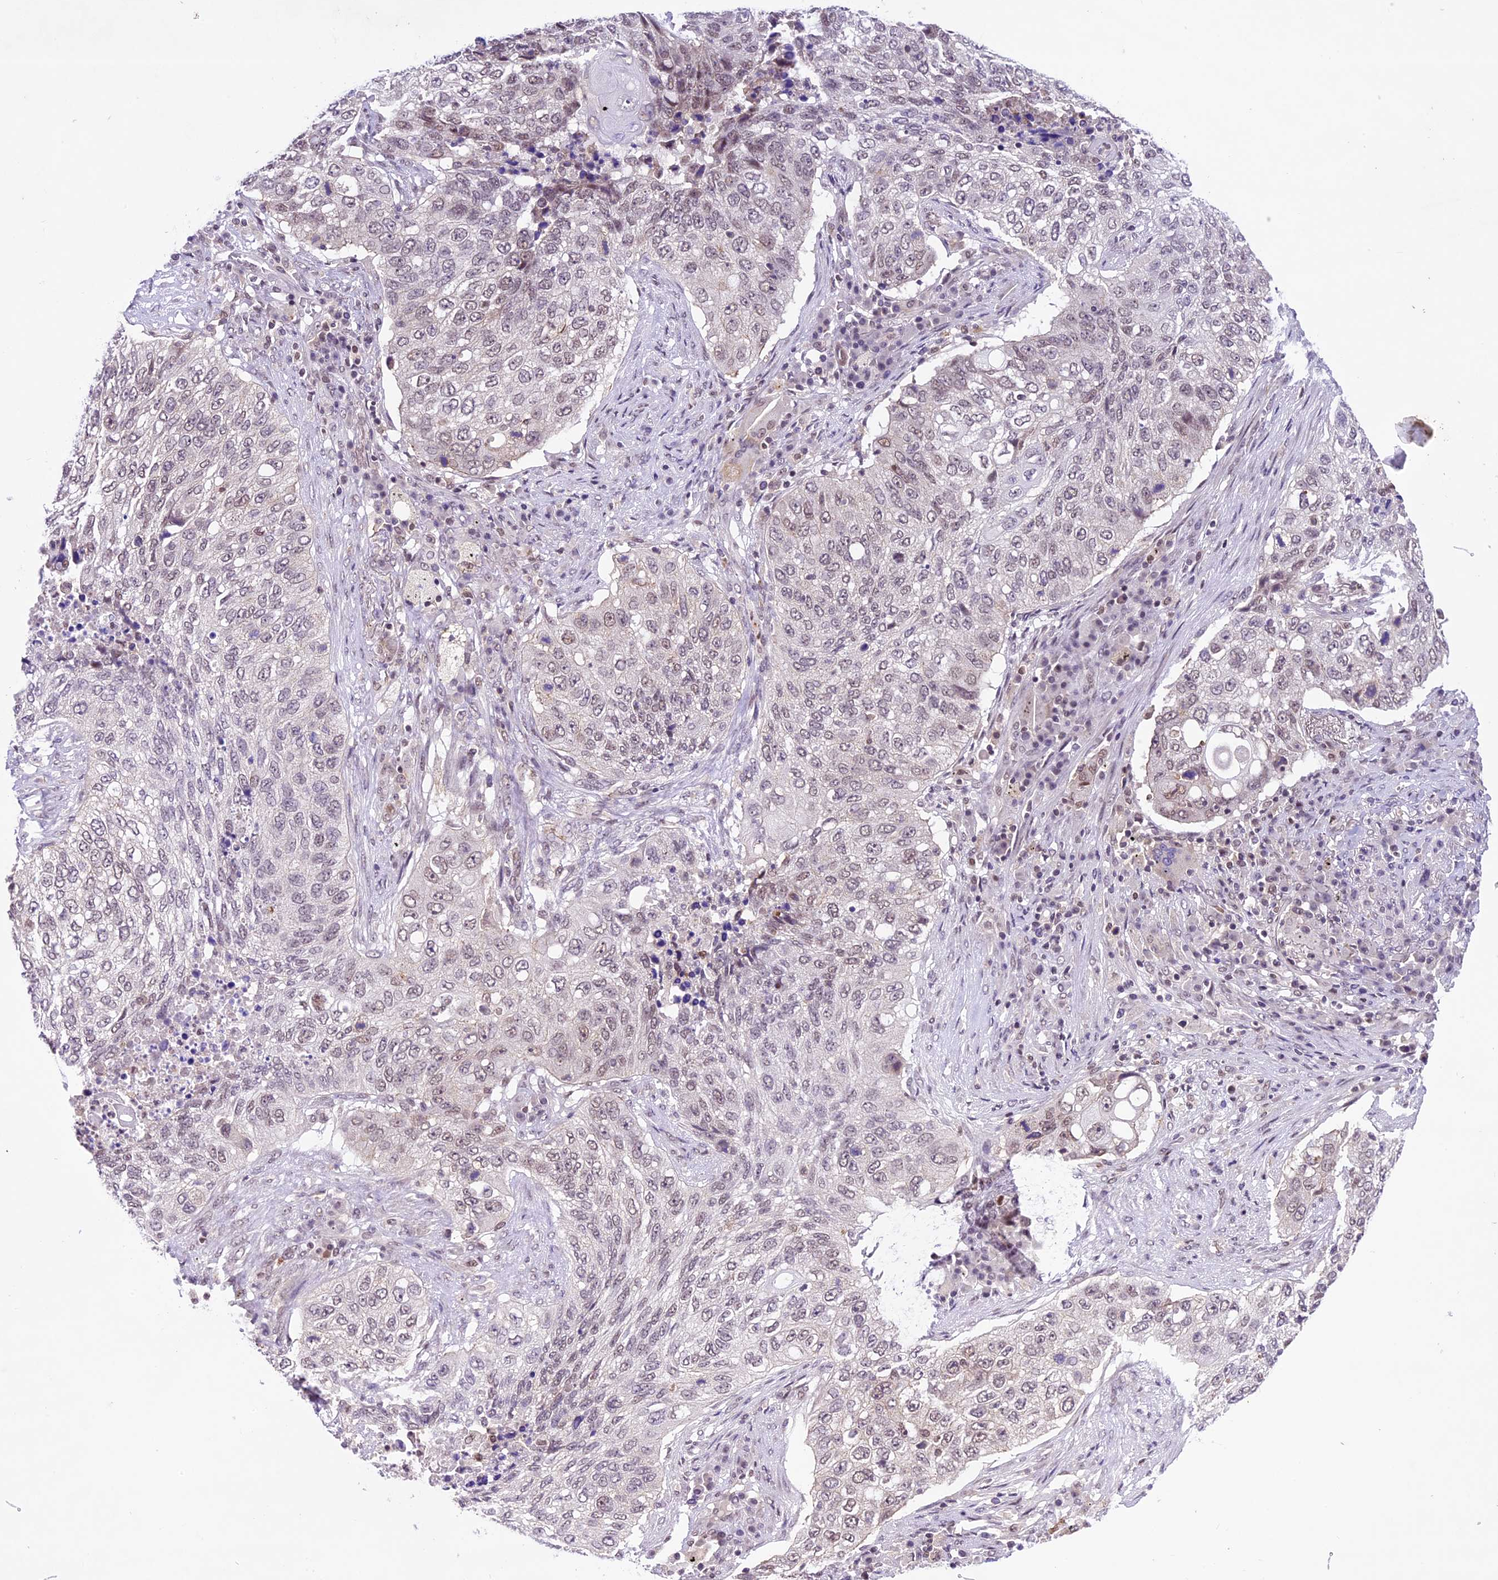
{"staining": {"intensity": "weak", "quantity": "<25%", "location": "nuclear"}, "tissue": "lung cancer", "cell_type": "Tumor cells", "image_type": "cancer", "snomed": [{"axis": "morphology", "description": "Squamous cell carcinoma, NOS"}, {"axis": "topography", "description": "Lung"}], "caption": "This is an immunohistochemistry (IHC) image of squamous cell carcinoma (lung). There is no staining in tumor cells.", "gene": "SHKBP1", "patient": {"sex": "female", "age": 63}}